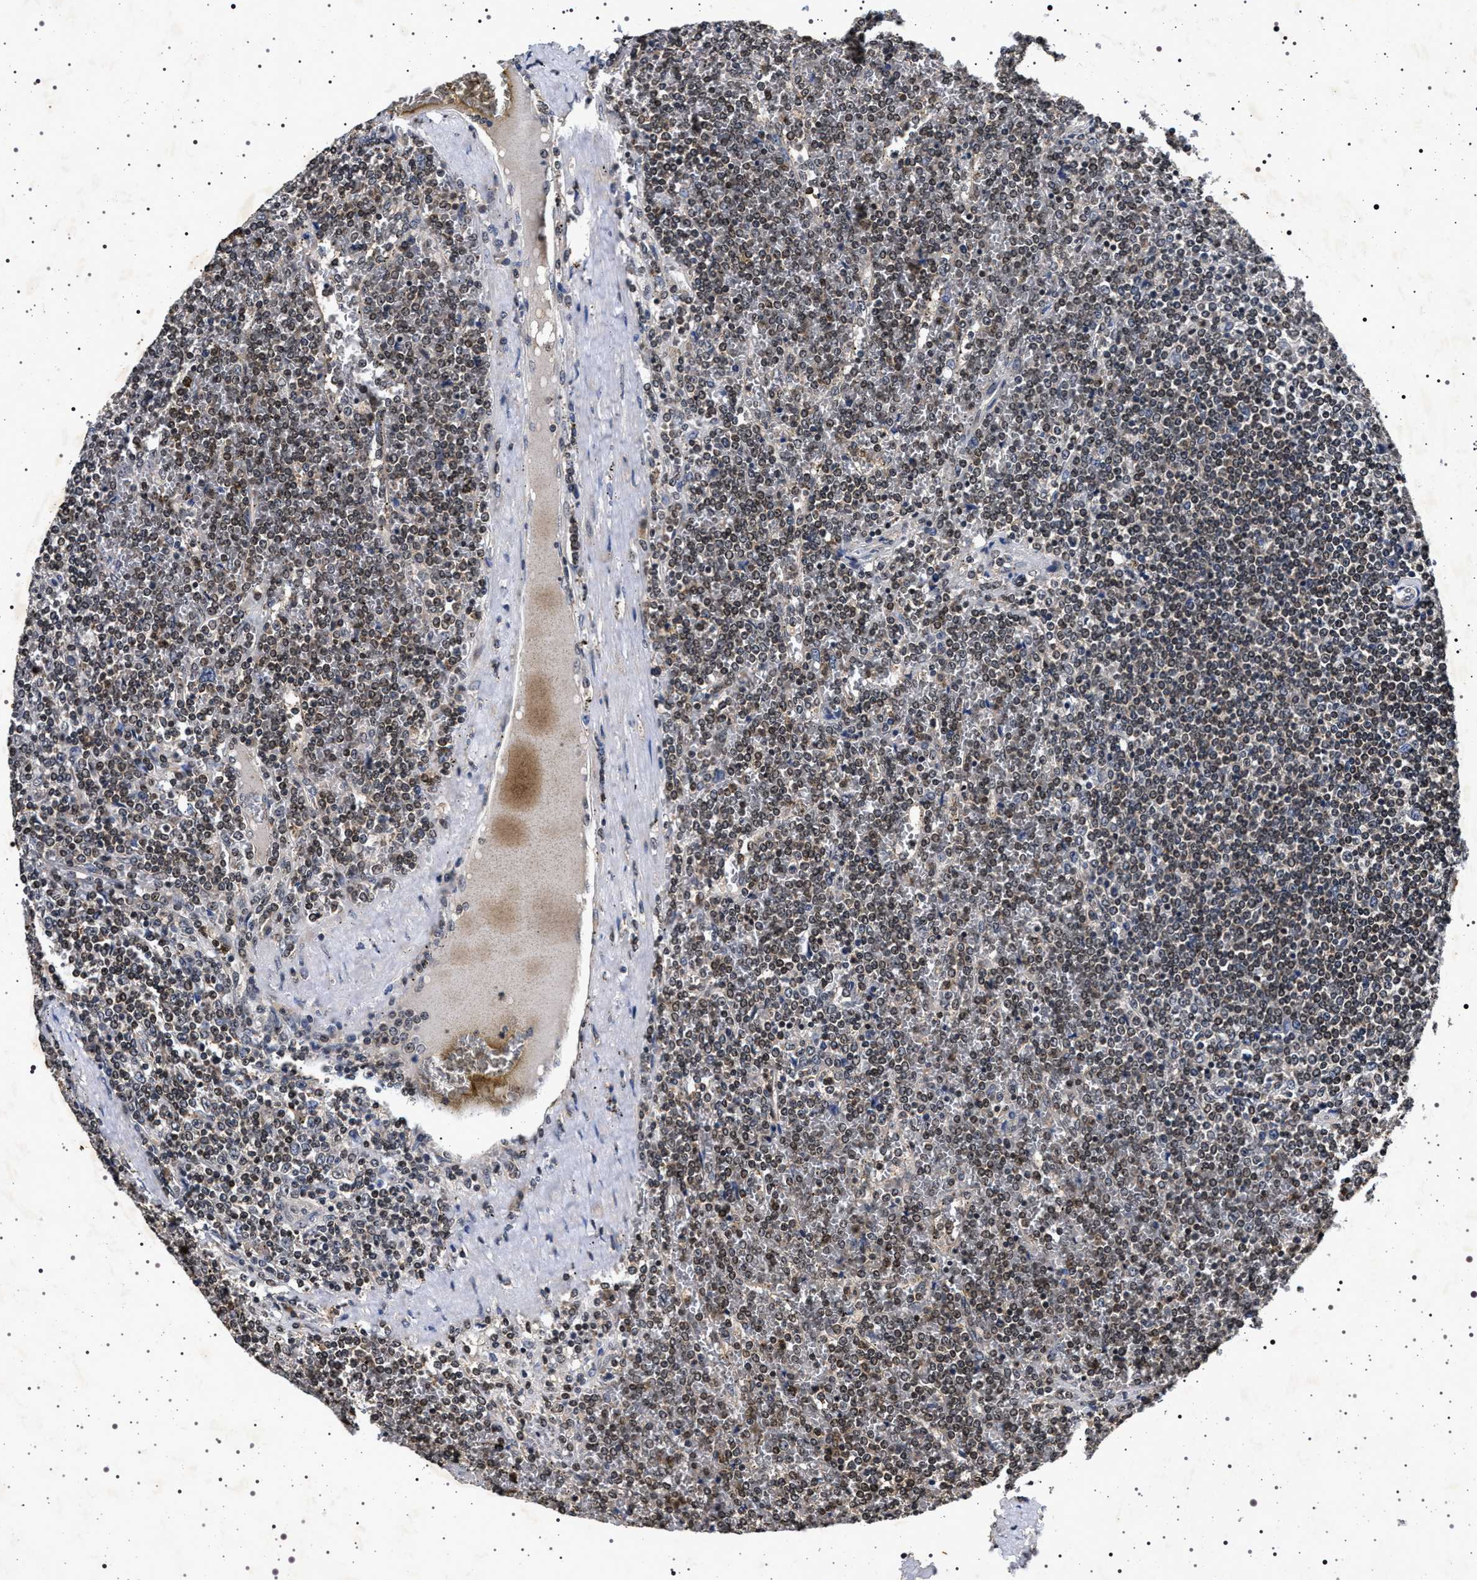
{"staining": {"intensity": "weak", "quantity": "25%-75%", "location": "nuclear"}, "tissue": "lymphoma", "cell_type": "Tumor cells", "image_type": "cancer", "snomed": [{"axis": "morphology", "description": "Malignant lymphoma, non-Hodgkin's type, Low grade"}, {"axis": "topography", "description": "Spleen"}], "caption": "Low-grade malignant lymphoma, non-Hodgkin's type stained for a protein (brown) displays weak nuclear positive staining in about 25%-75% of tumor cells.", "gene": "CDKN1B", "patient": {"sex": "female", "age": 19}}